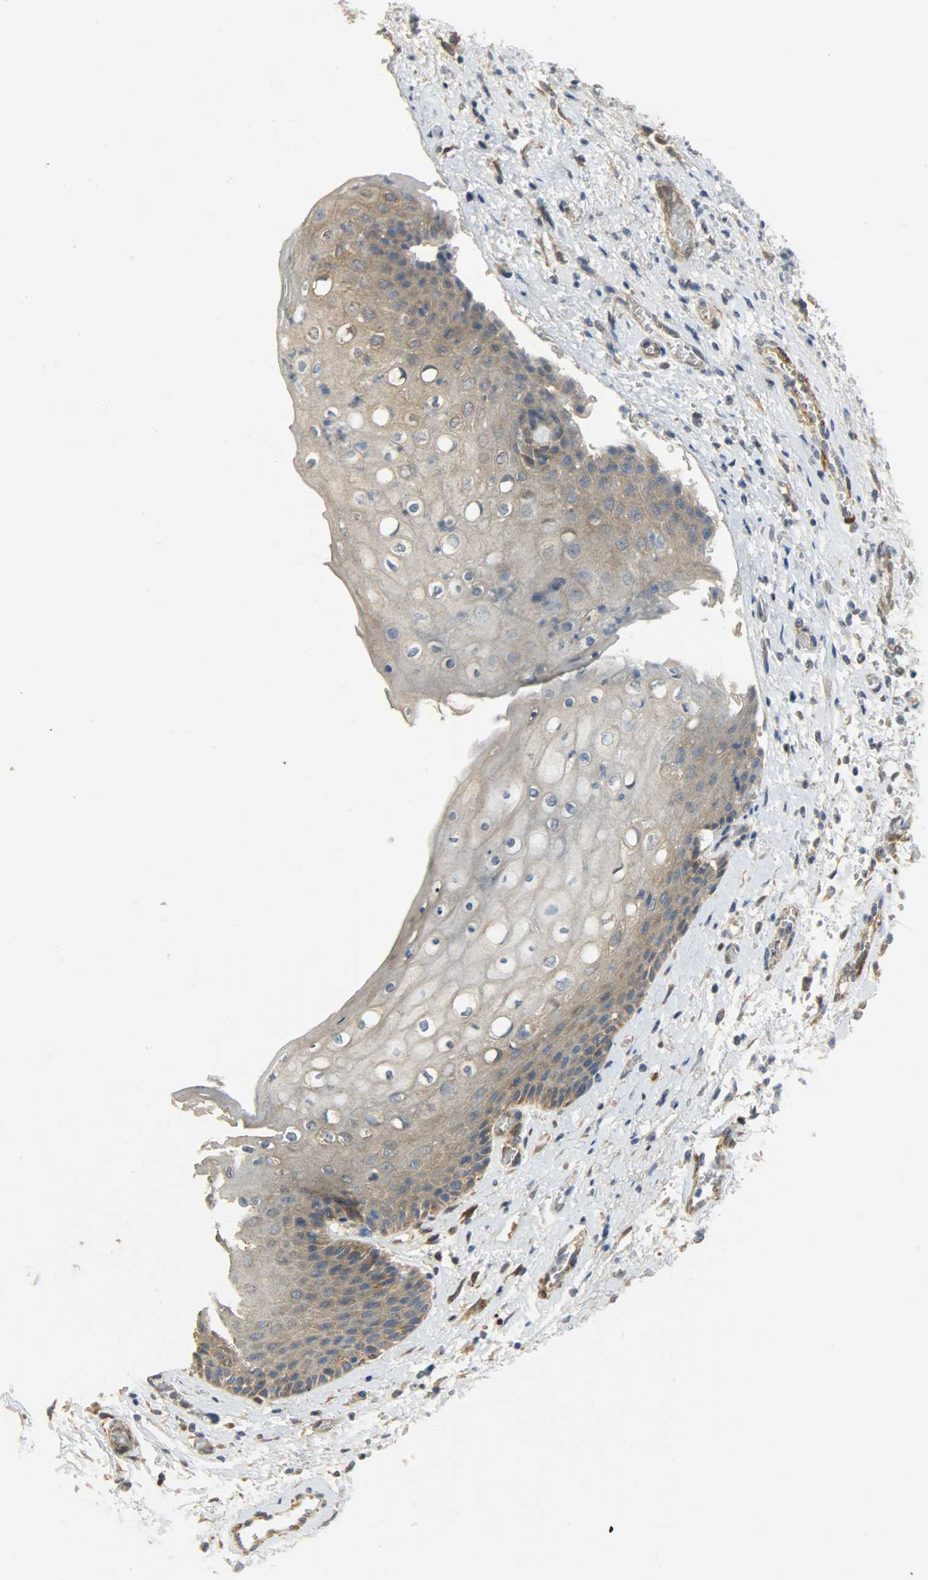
{"staining": {"intensity": "moderate", "quantity": ">75%", "location": "cytoplasmic/membranous"}, "tissue": "skin", "cell_type": "Epidermal cells", "image_type": "normal", "snomed": [{"axis": "morphology", "description": "Normal tissue, NOS"}, {"axis": "topography", "description": "Anal"}], "caption": "Unremarkable skin shows moderate cytoplasmic/membranous expression in about >75% of epidermal cells, visualized by immunohistochemistry.", "gene": "C1orf198", "patient": {"sex": "female", "age": 46}}